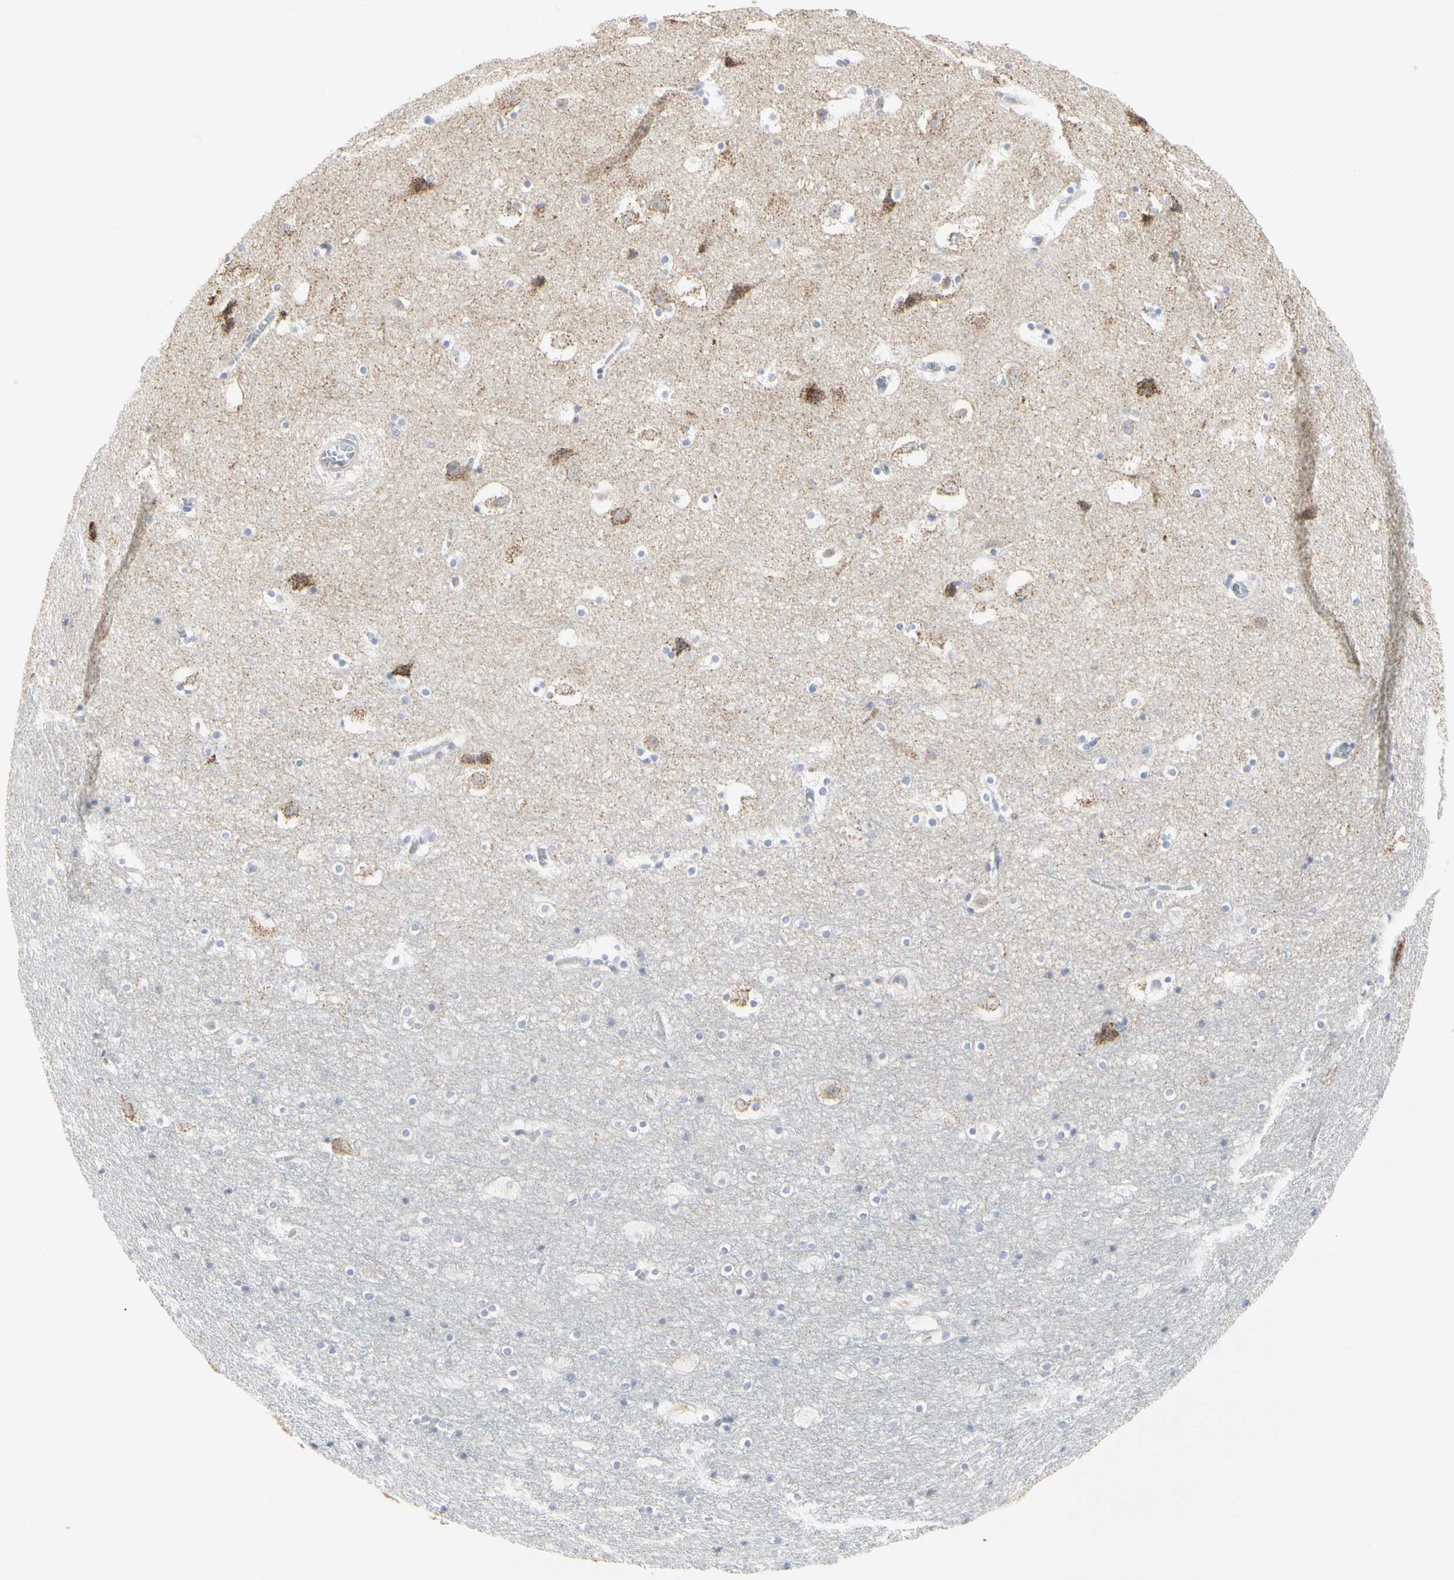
{"staining": {"intensity": "negative", "quantity": "none", "location": "none"}, "tissue": "hippocampus", "cell_type": "Glial cells", "image_type": "normal", "snomed": [{"axis": "morphology", "description": "Normal tissue, NOS"}, {"axis": "topography", "description": "Hippocampus"}], "caption": "The photomicrograph displays no significant staining in glial cells of hippocampus. (Stains: DAB IHC with hematoxylin counter stain, Microscopy: brightfield microscopy at high magnification).", "gene": "SHANK2", "patient": {"sex": "male", "age": 45}}